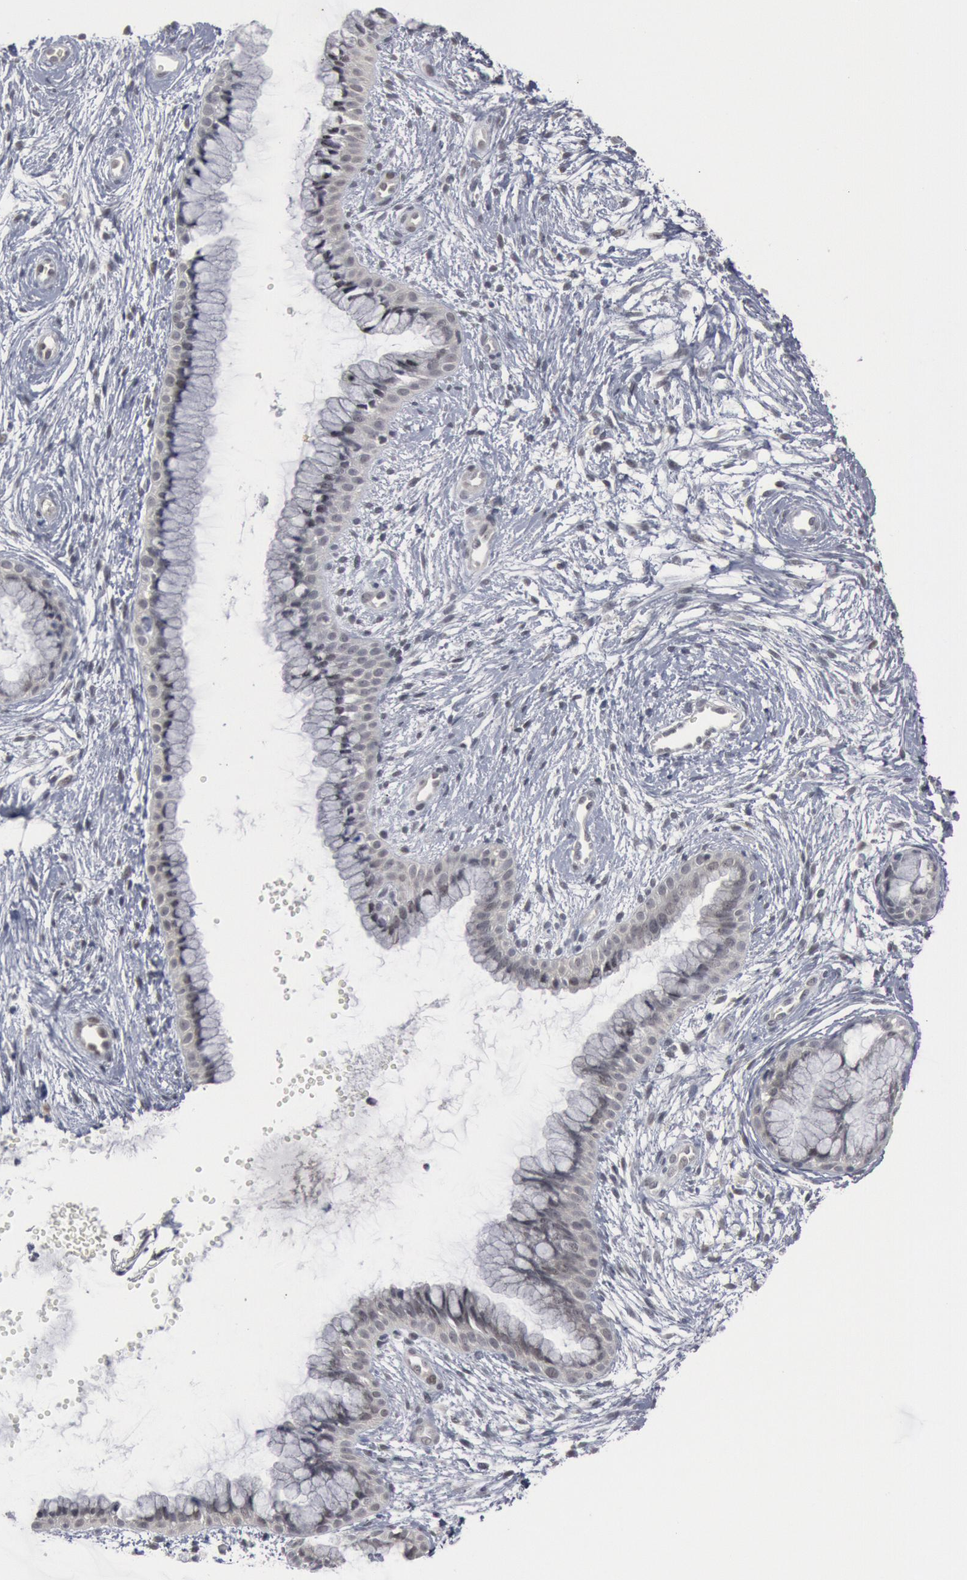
{"staining": {"intensity": "negative", "quantity": "none", "location": "none"}, "tissue": "cervix", "cell_type": "Glandular cells", "image_type": "normal", "snomed": [{"axis": "morphology", "description": "Normal tissue, NOS"}, {"axis": "topography", "description": "Cervix"}], "caption": "There is no significant positivity in glandular cells of cervix. (Immunohistochemistry (ihc), brightfield microscopy, high magnification).", "gene": "FOXO1", "patient": {"sex": "female", "age": 39}}